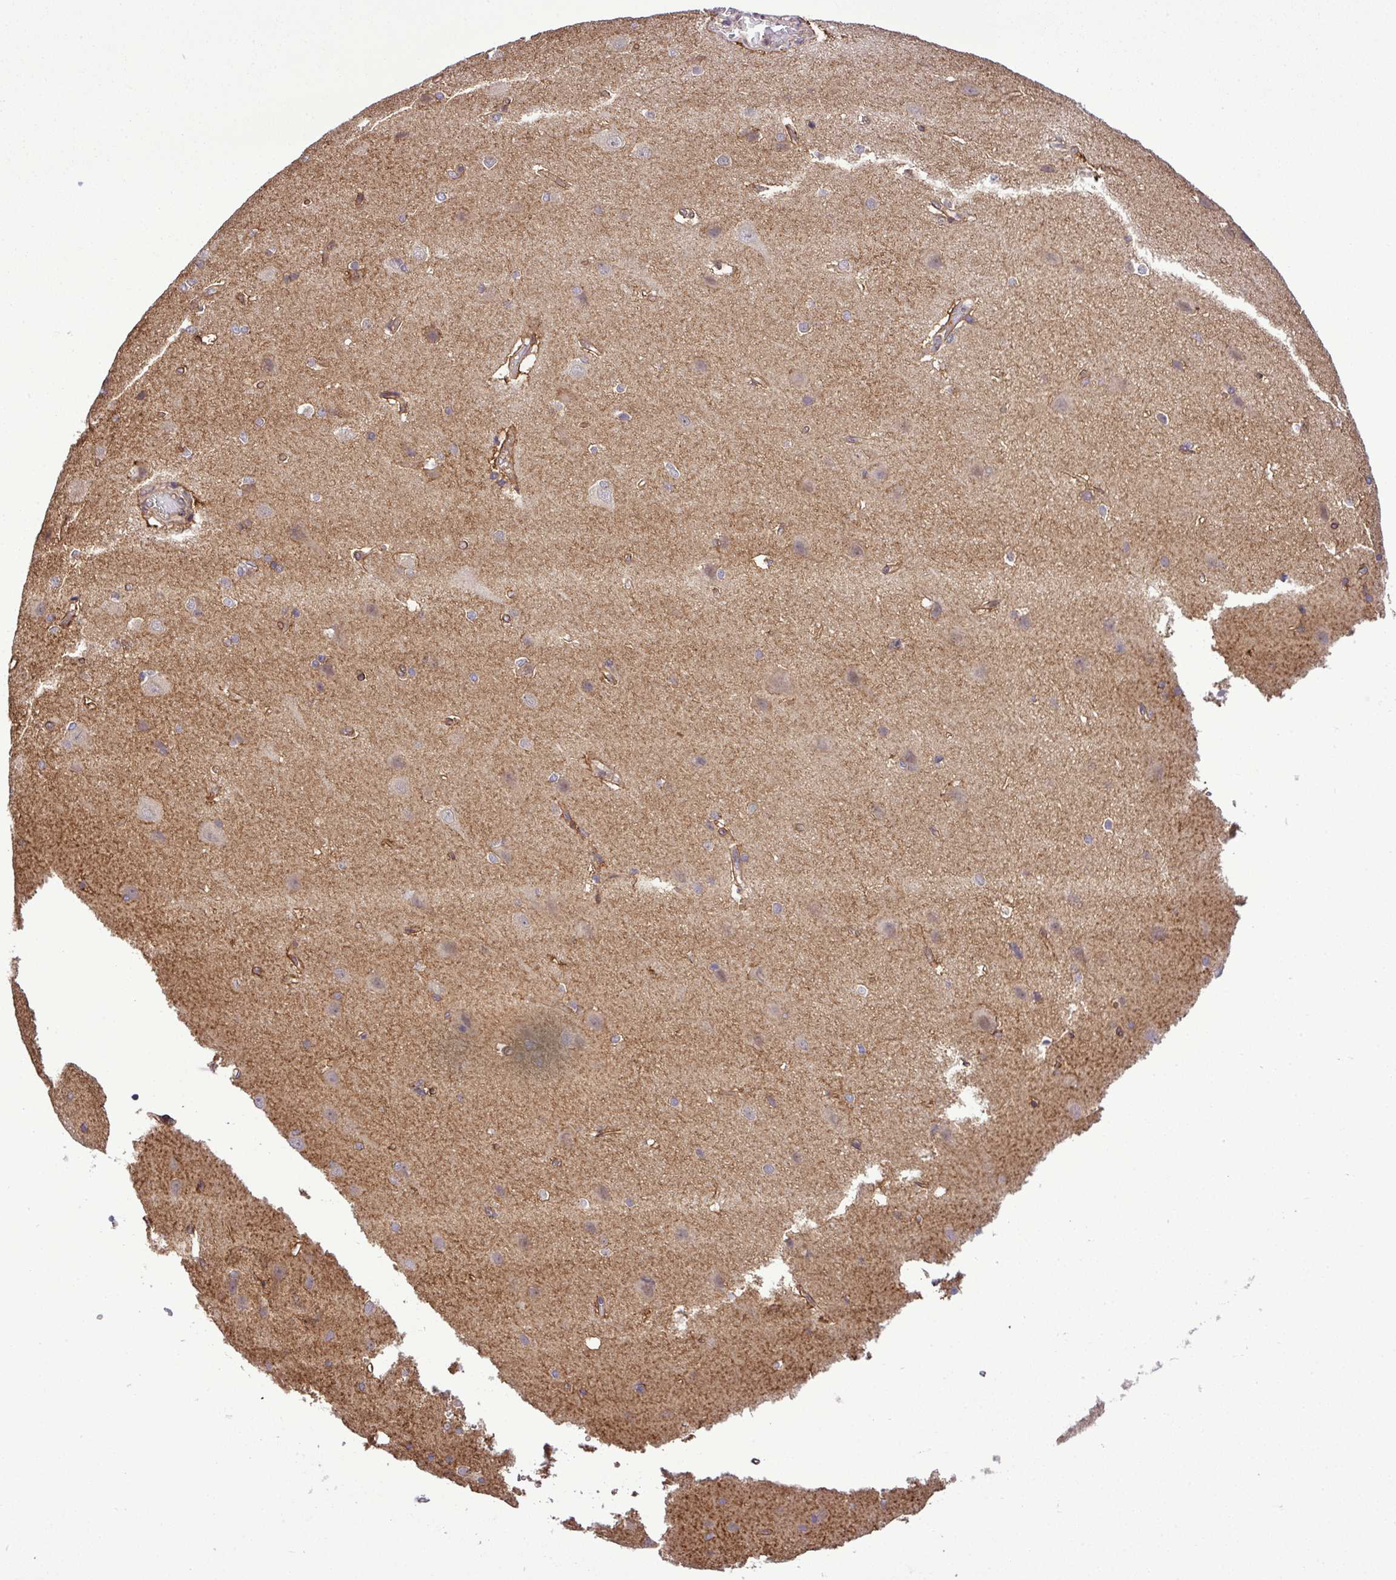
{"staining": {"intensity": "moderate", "quantity": ">75%", "location": "cytoplasmic/membranous"}, "tissue": "cerebral cortex", "cell_type": "Endothelial cells", "image_type": "normal", "snomed": [{"axis": "morphology", "description": "Normal tissue, NOS"}, {"axis": "topography", "description": "Cerebral cortex"}], "caption": "DAB (3,3'-diaminobenzidine) immunohistochemical staining of benign human cerebral cortex demonstrates moderate cytoplasmic/membranous protein expression in about >75% of endothelial cells.", "gene": "DLGAP4", "patient": {"sex": "male", "age": 37}}